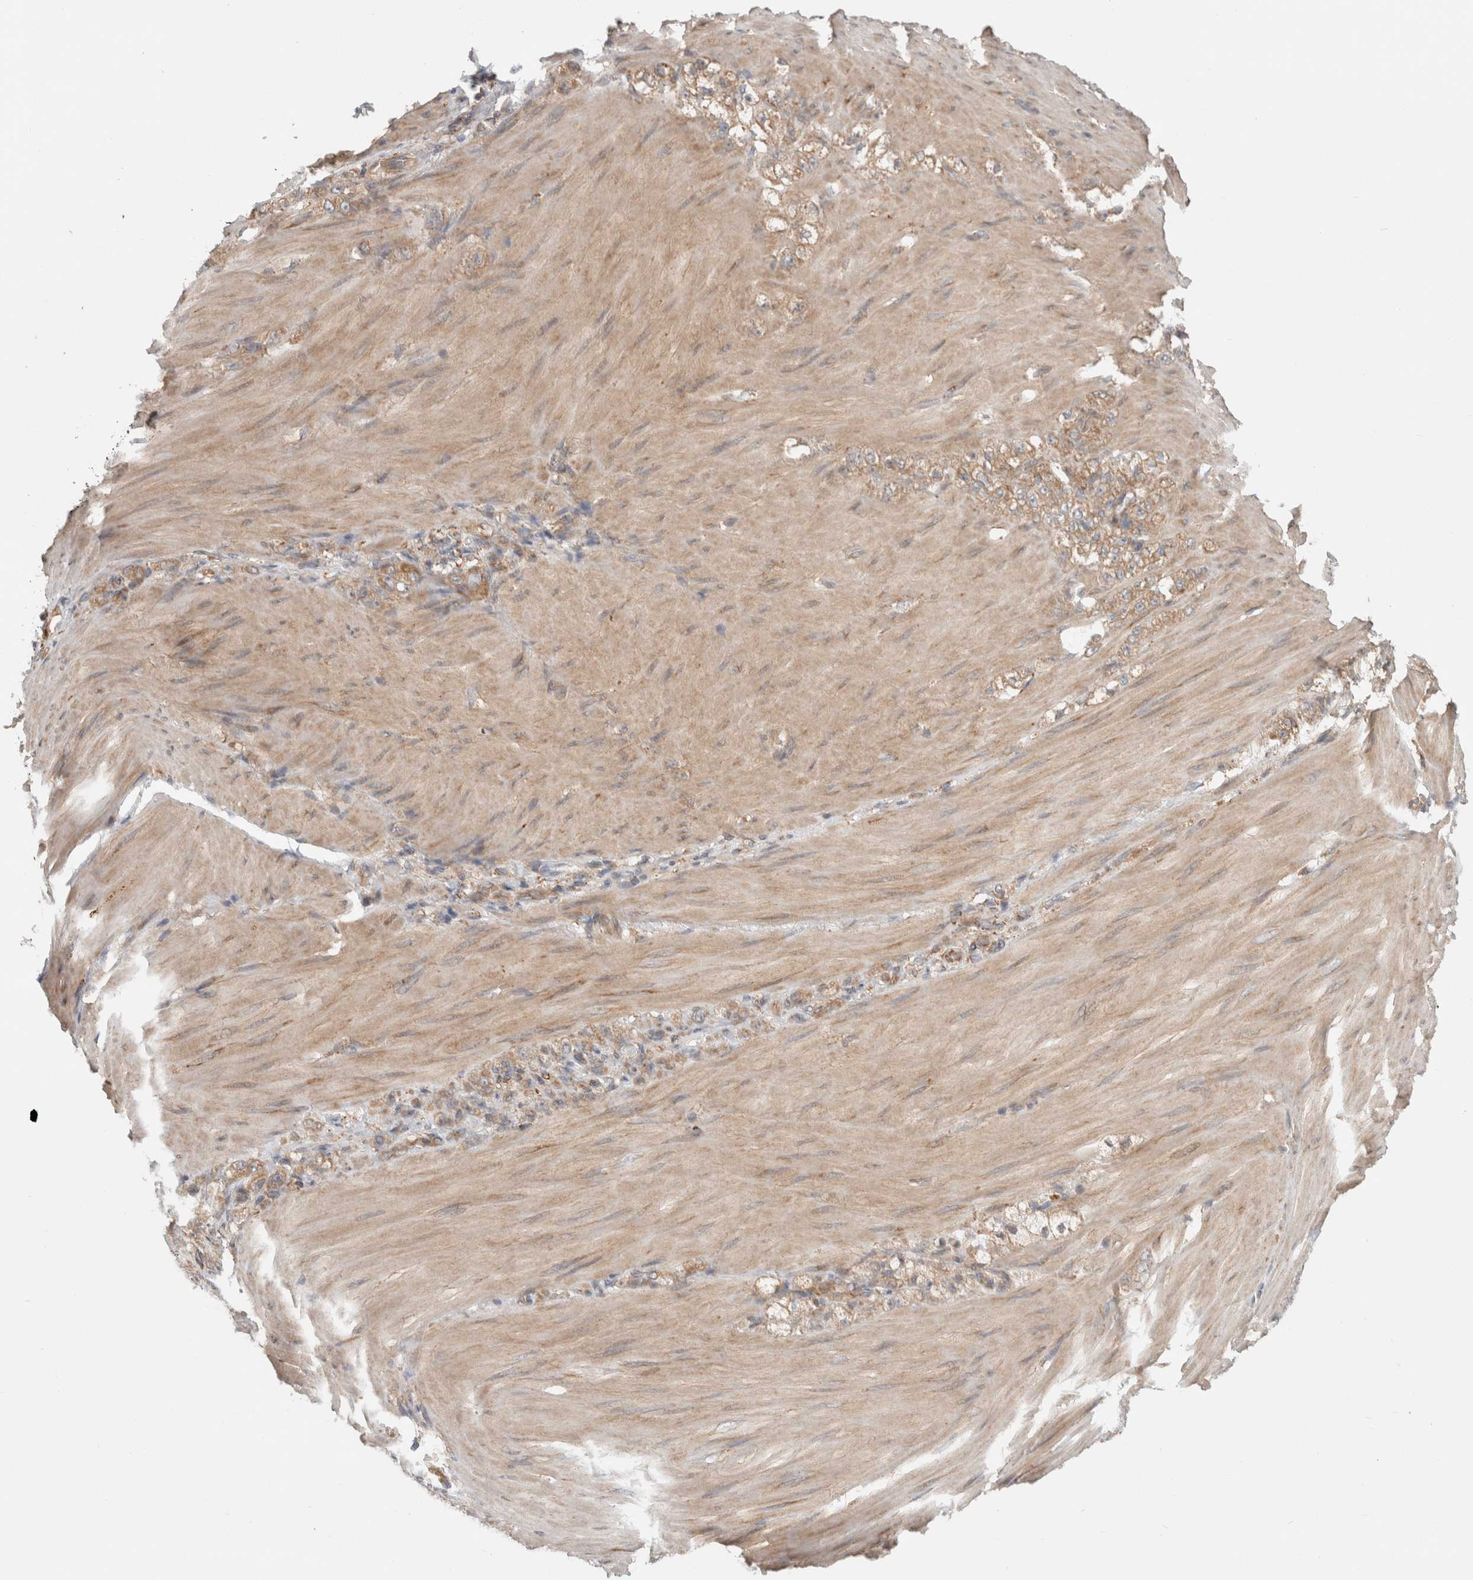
{"staining": {"intensity": "weak", "quantity": ">75%", "location": "cytoplasmic/membranous"}, "tissue": "stomach cancer", "cell_type": "Tumor cells", "image_type": "cancer", "snomed": [{"axis": "morphology", "description": "Normal tissue, NOS"}, {"axis": "morphology", "description": "Adenocarcinoma, NOS"}, {"axis": "topography", "description": "Stomach"}], "caption": "Immunohistochemical staining of adenocarcinoma (stomach) exhibits low levels of weak cytoplasmic/membranous positivity in about >75% of tumor cells.", "gene": "HROB", "patient": {"sex": "male", "age": 82}}